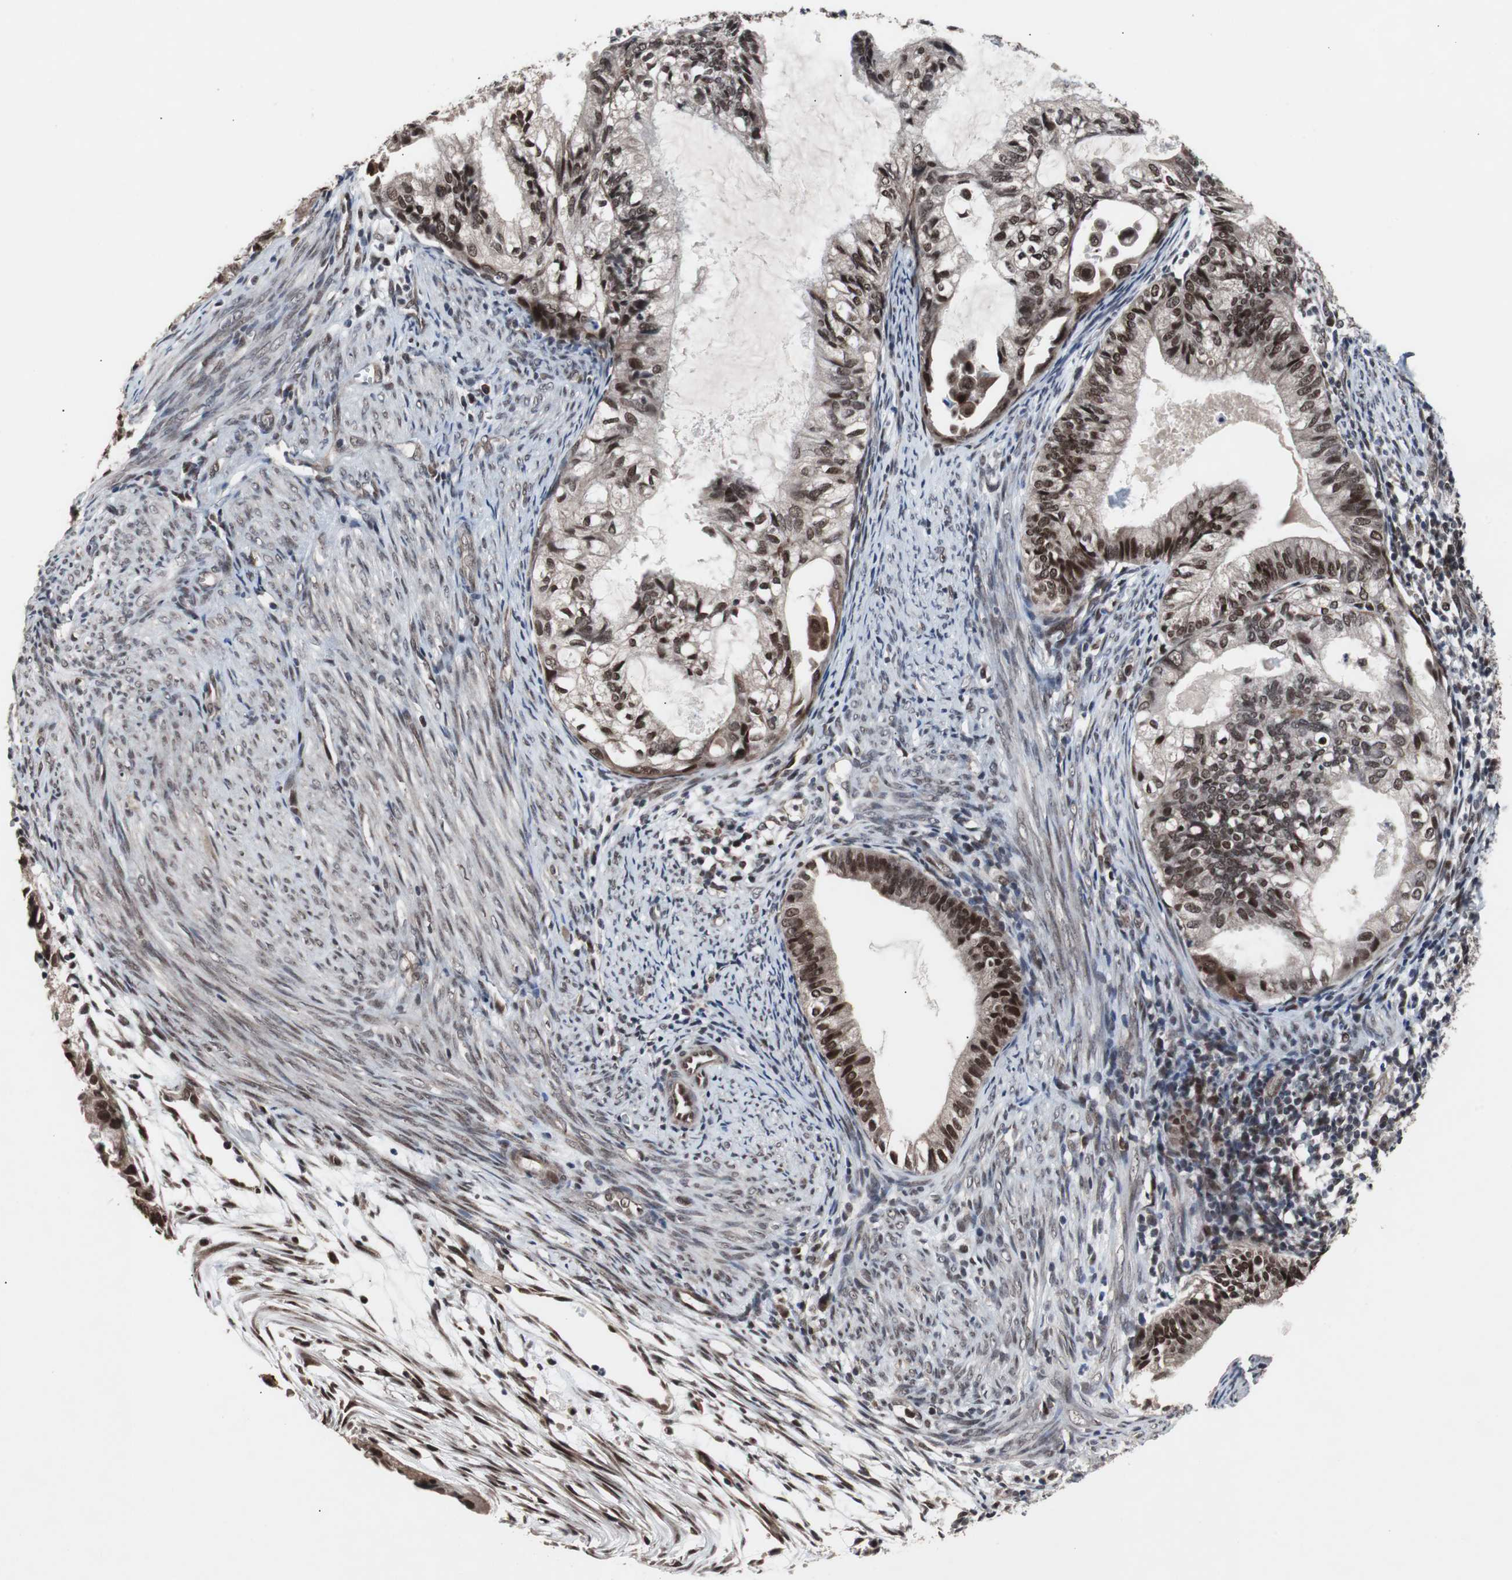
{"staining": {"intensity": "strong", "quantity": ">75%", "location": "nuclear"}, "tissue": "cervical cancer", "cell_type": "Tumor cells", "image_type": "cancer", "snomed": [{"axis": "morphology", "description": "Normal tissue, NOS"}, {"axis": "morphology", "description": "Adenocarcinoma, NOS"}, {"axis": "topography", "description": "Cervix"}, {"axis": "topography", "description": "Endometrium"}], "caption": "Immunohistochemical staining of cervical cancer (adenocarcinoma) demonstrates high levels of strong nuclear staining in approximately >75% of tumor cells.", "gene": "GTF2F2", "patient": {"sex": "female", "age": 86}}